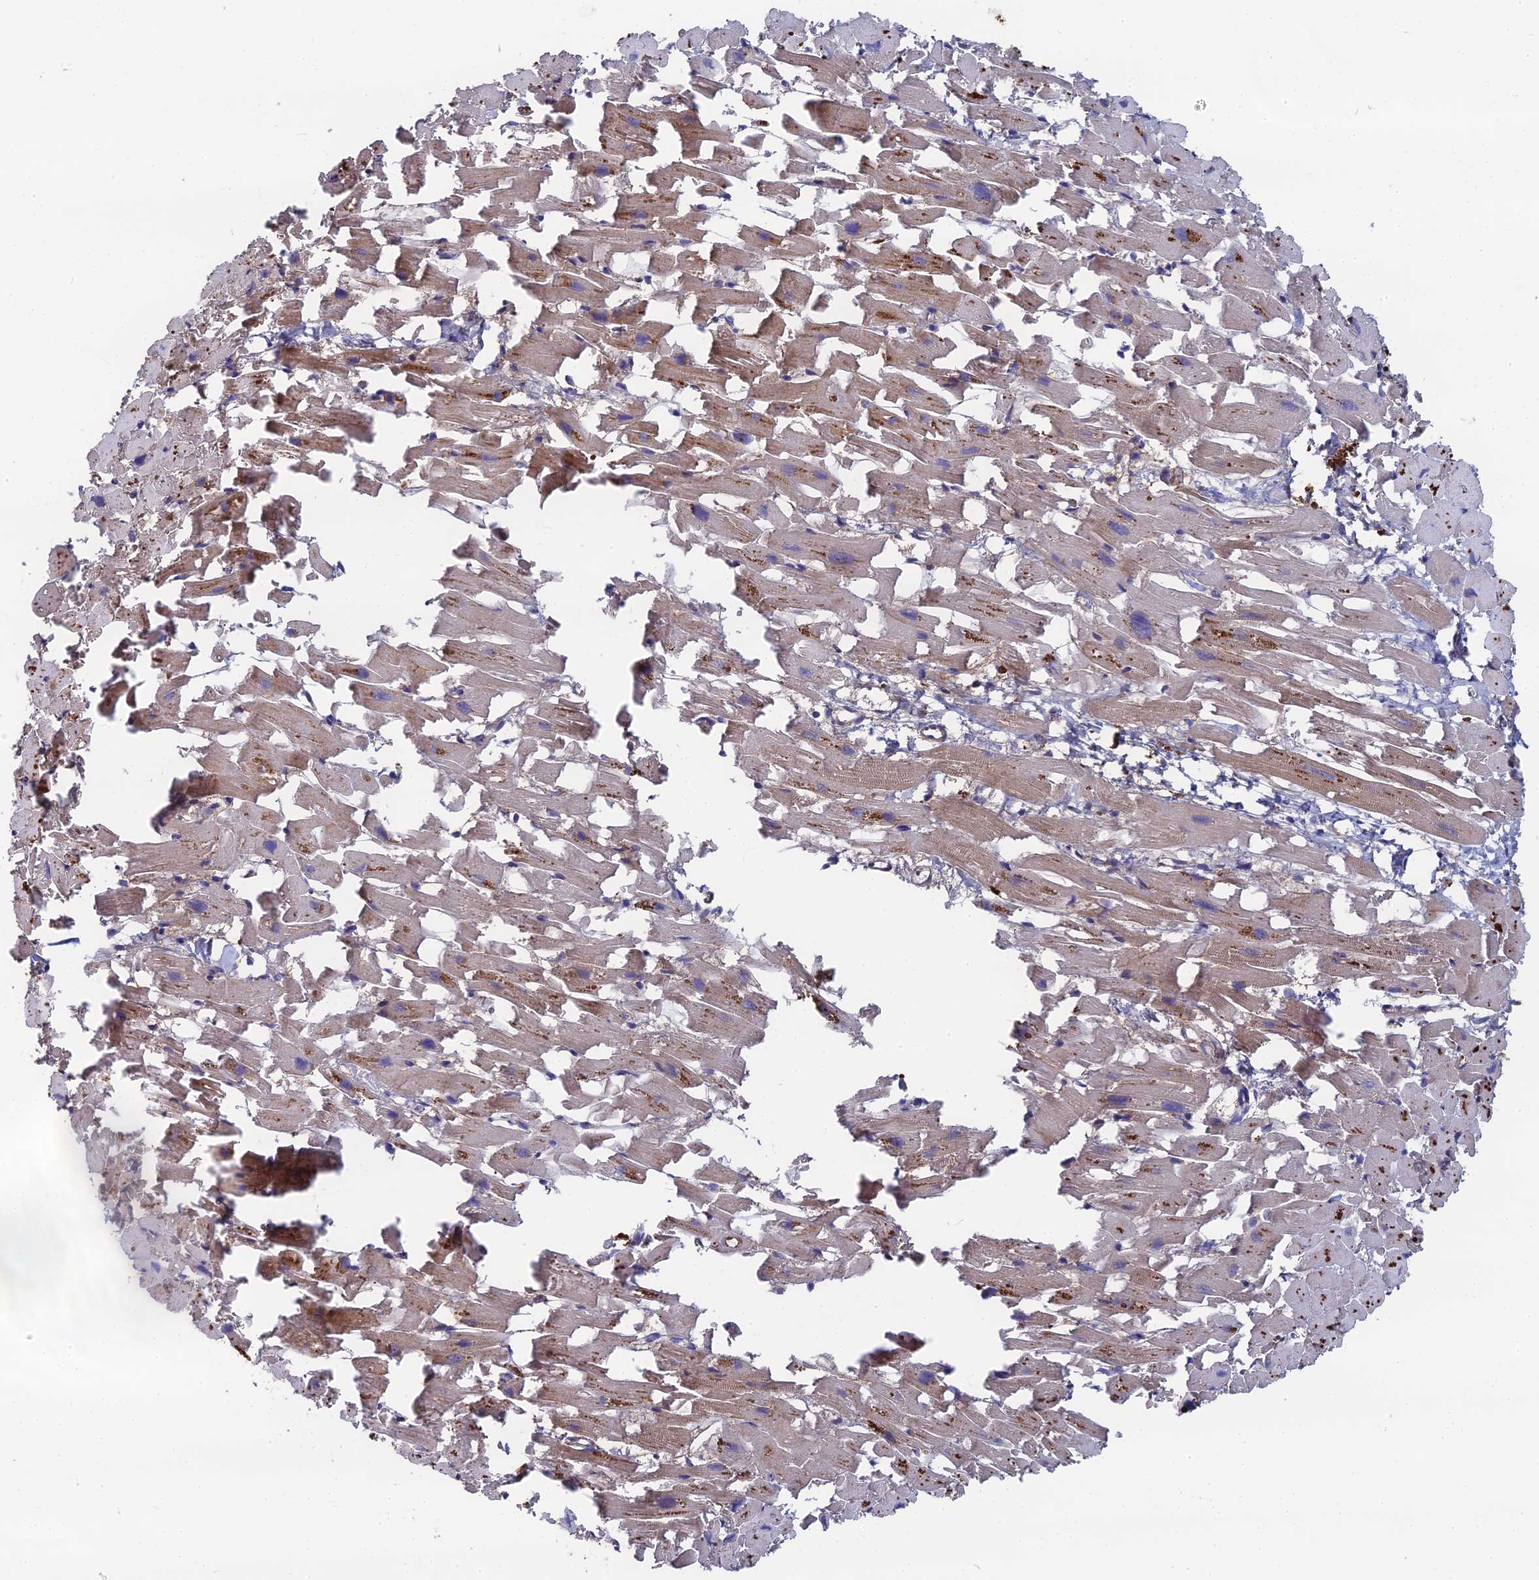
{"staining": {"intensity": "weak", "quantity": "25%-75%", "location": "cytoplasmic/membranous"}, "tissue": "heart muscle", "cell_type": "Cardiomyocytes", "image_type": "normal", "snomed": [{"axis": "morphology", "description": "Normal tissue, NOS"}, {"axis": "topography", "description": "Heart"}], "caption": "Protein staining reveals weak cytoplasmic/membranous positivity in approximately 25%-75% of cardiomyocytes in benign heart muscle. (Brightfield microscopy of DAB IHC at high magnification).", "gene": "RPIA", "patient": {"sex": "female", "age": 64}}